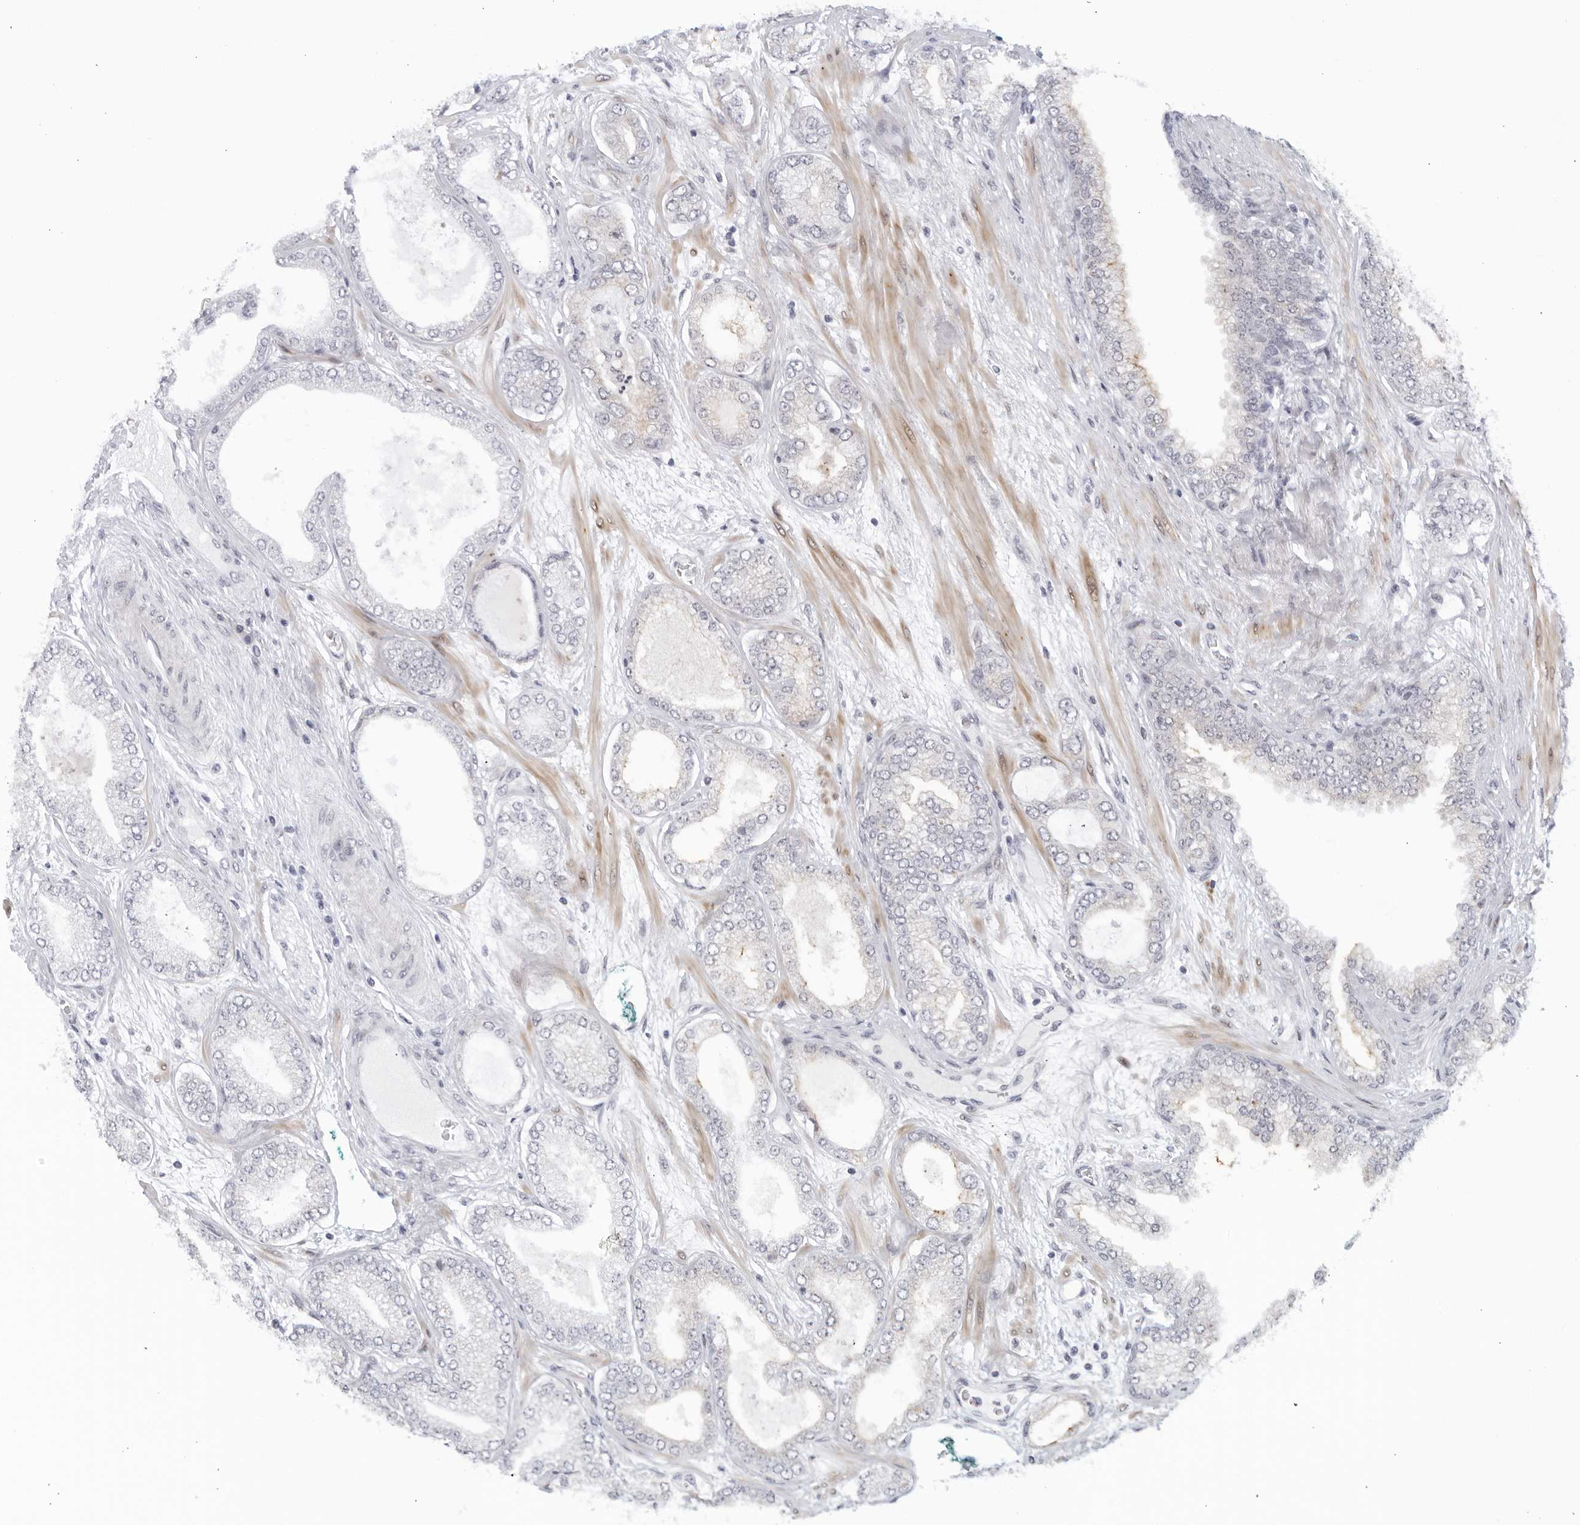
{"staining": {"intensity": "negative", "quantity": "none", "location": "none"}, "tissue": "prostate cancer", "cell_type": "Tumor cells", "image_type": "cancer", "snomed": [{"axis": "morphology", "description": "Adenocarcinoma, High grade"}, {"axis": "topography", "description": "Prostate"}], "caption": "The immunohistochemistry (IHC) micrograph has no significant positivity in tumor cells of prostate adenocarcinoma (high-grade) tissue.", "gene": "WDTC1", "patient": {"sex": "male", "age": 58}}